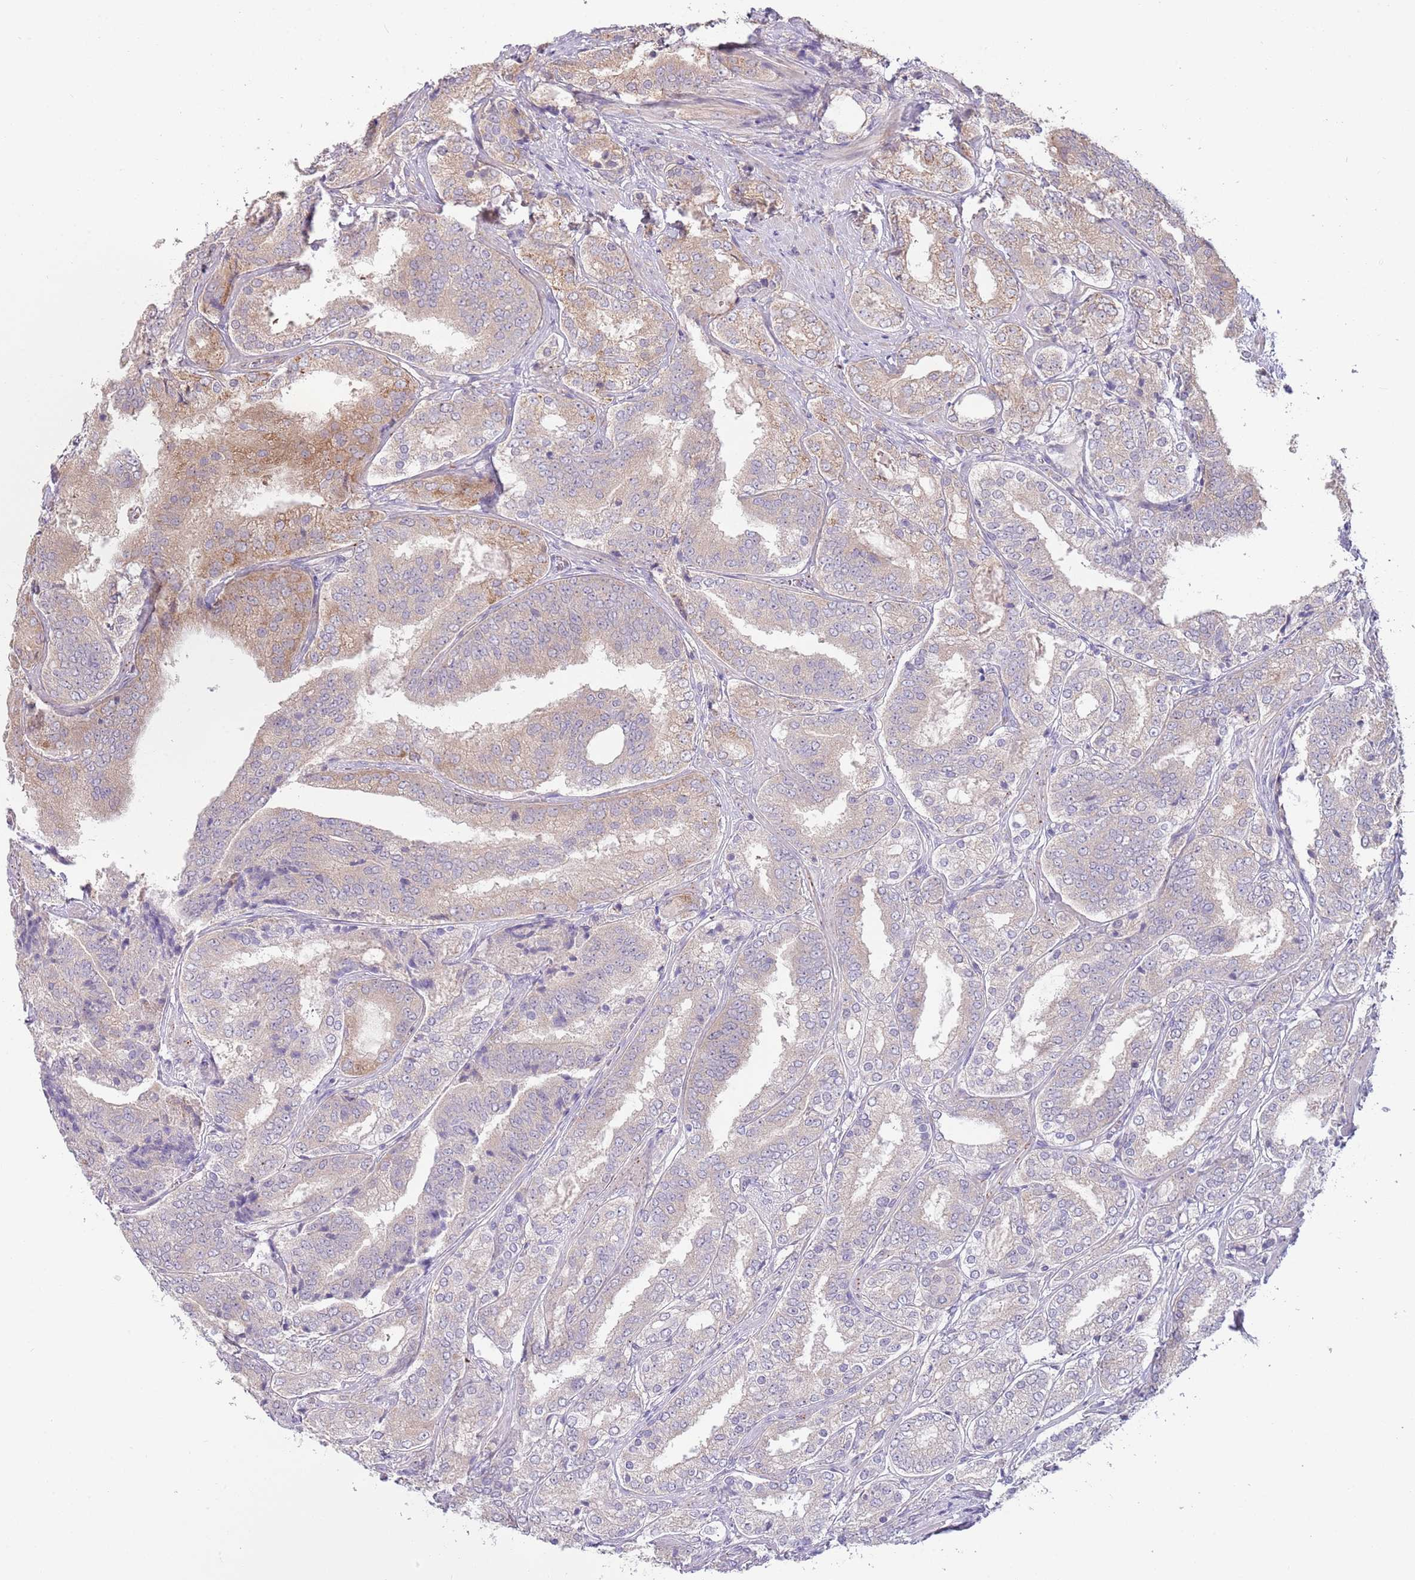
{"staining": {"intensity": "moderate", "quantity": "<25%", "location": "cytoplasmic/membranous"}, "tissue": "prostate cancer", "cell_type": "Tumor cells", "image_type": "cancer", "snomed": [{"axis": "morphology", "description": "Adenocarcinoma, High grade"}, {"axis": "topography", "description": "Prostate"}], "caption": "This image demonstrates adenocarcinoma (high-grade) (prostate) stained with immunohistochemistry (IHC) to label a protein in brown. The cytoplasmic/membranous of tumor cells show moderate positivity for the protein. Nuclei are counter-stained blue.", "gene": "LDHD", "patient": {"sex": "male", "age": 63}}